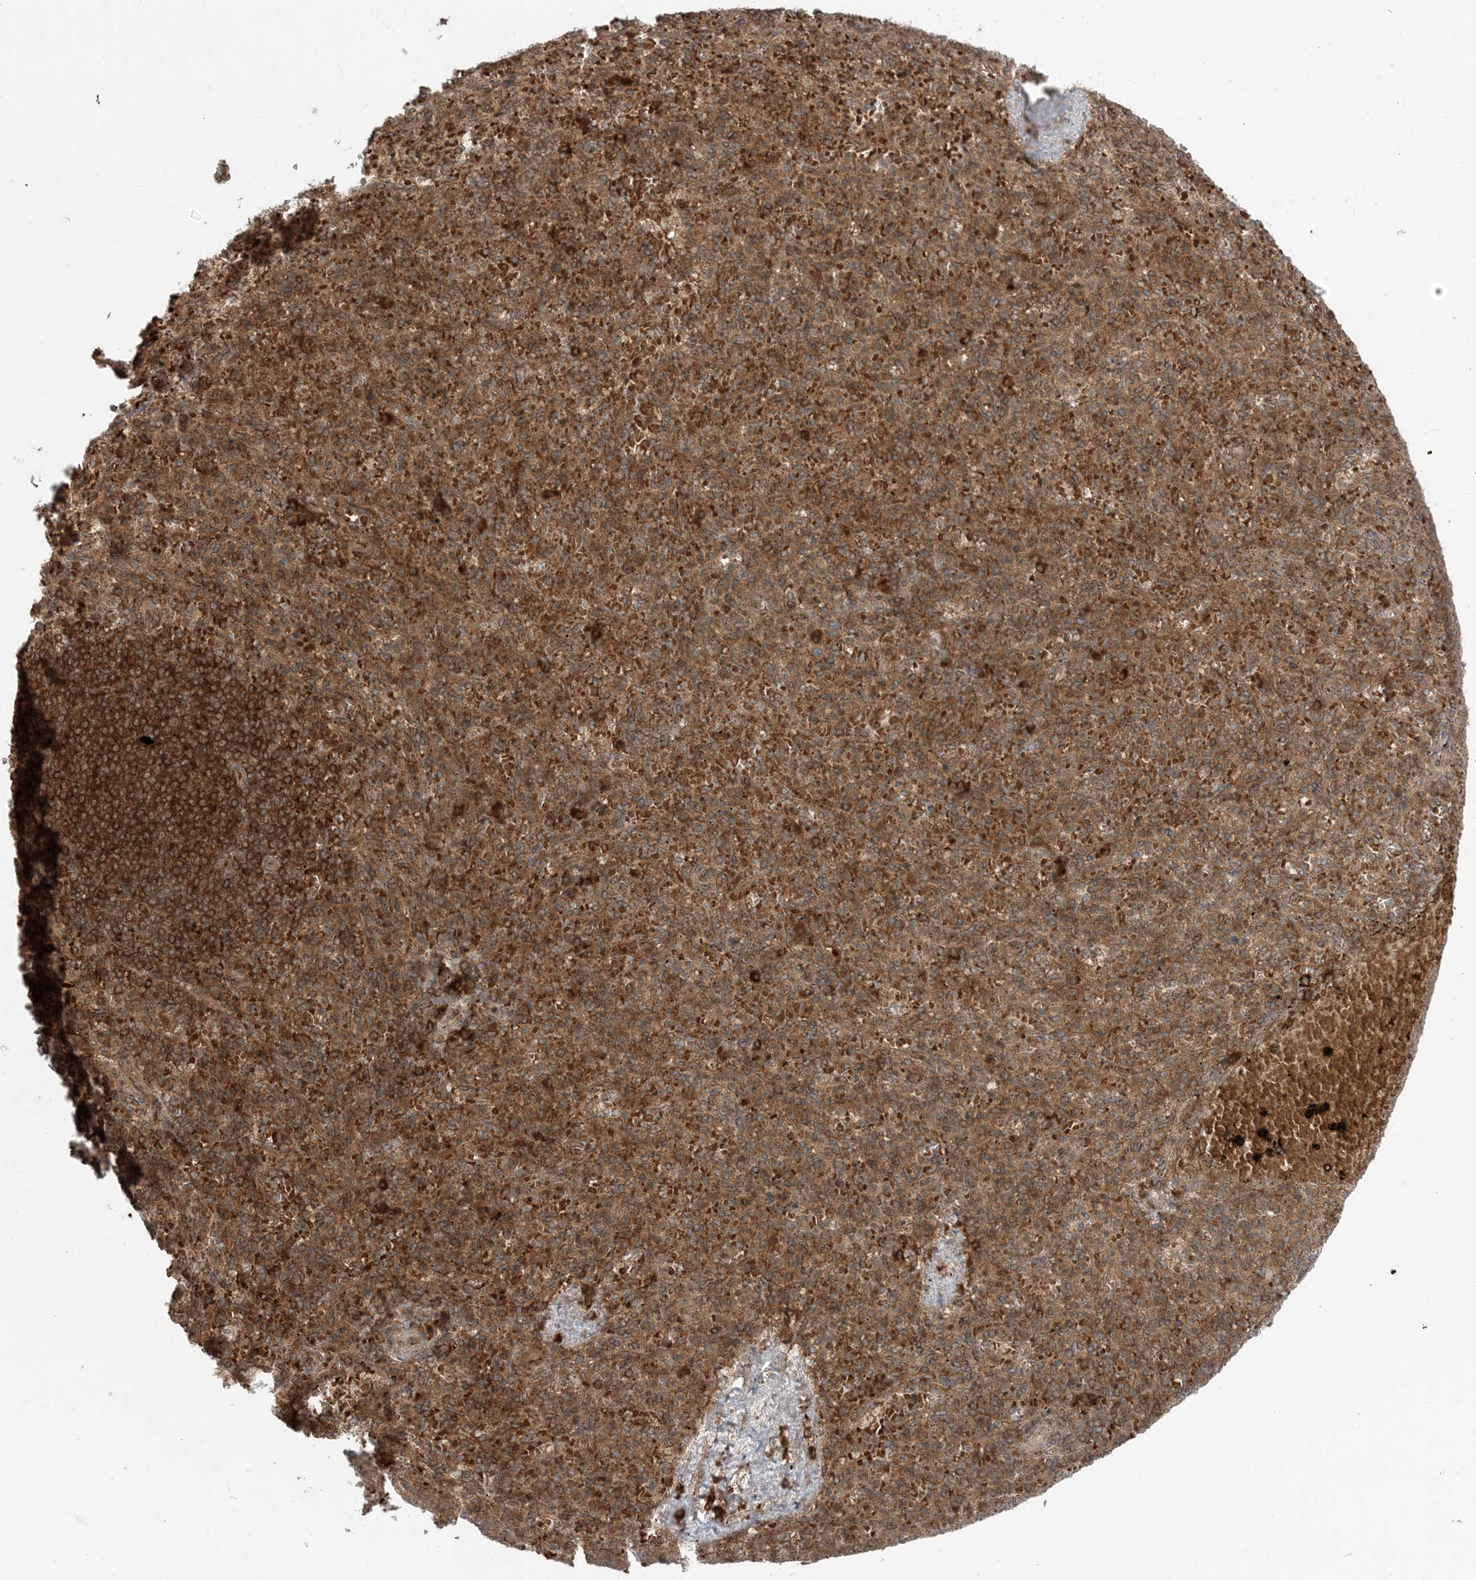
{"staining": {"intensity": "moderate", "quantity": ">75%", "location": "cytoplasmic/membranous"}, "tissue": "spleen", "cell_type": "Cells in red pulp", "image_type": "normal", "snomed": [{"axis": "morphology", "description": "Normal tissue, NOS"}, {"axis": "topography", "description": "Spleen"}], "caption": "The histopathology image reveals staining of benign spleen, revealing moderate cytoplasmic/membranous protein staining (brown color) within cells in red pulp. (DAB = brown stain, brightfield microscopy at high magnification).", "gene": "DDX19B", "patient": {"sex": "female", "age": 74}}